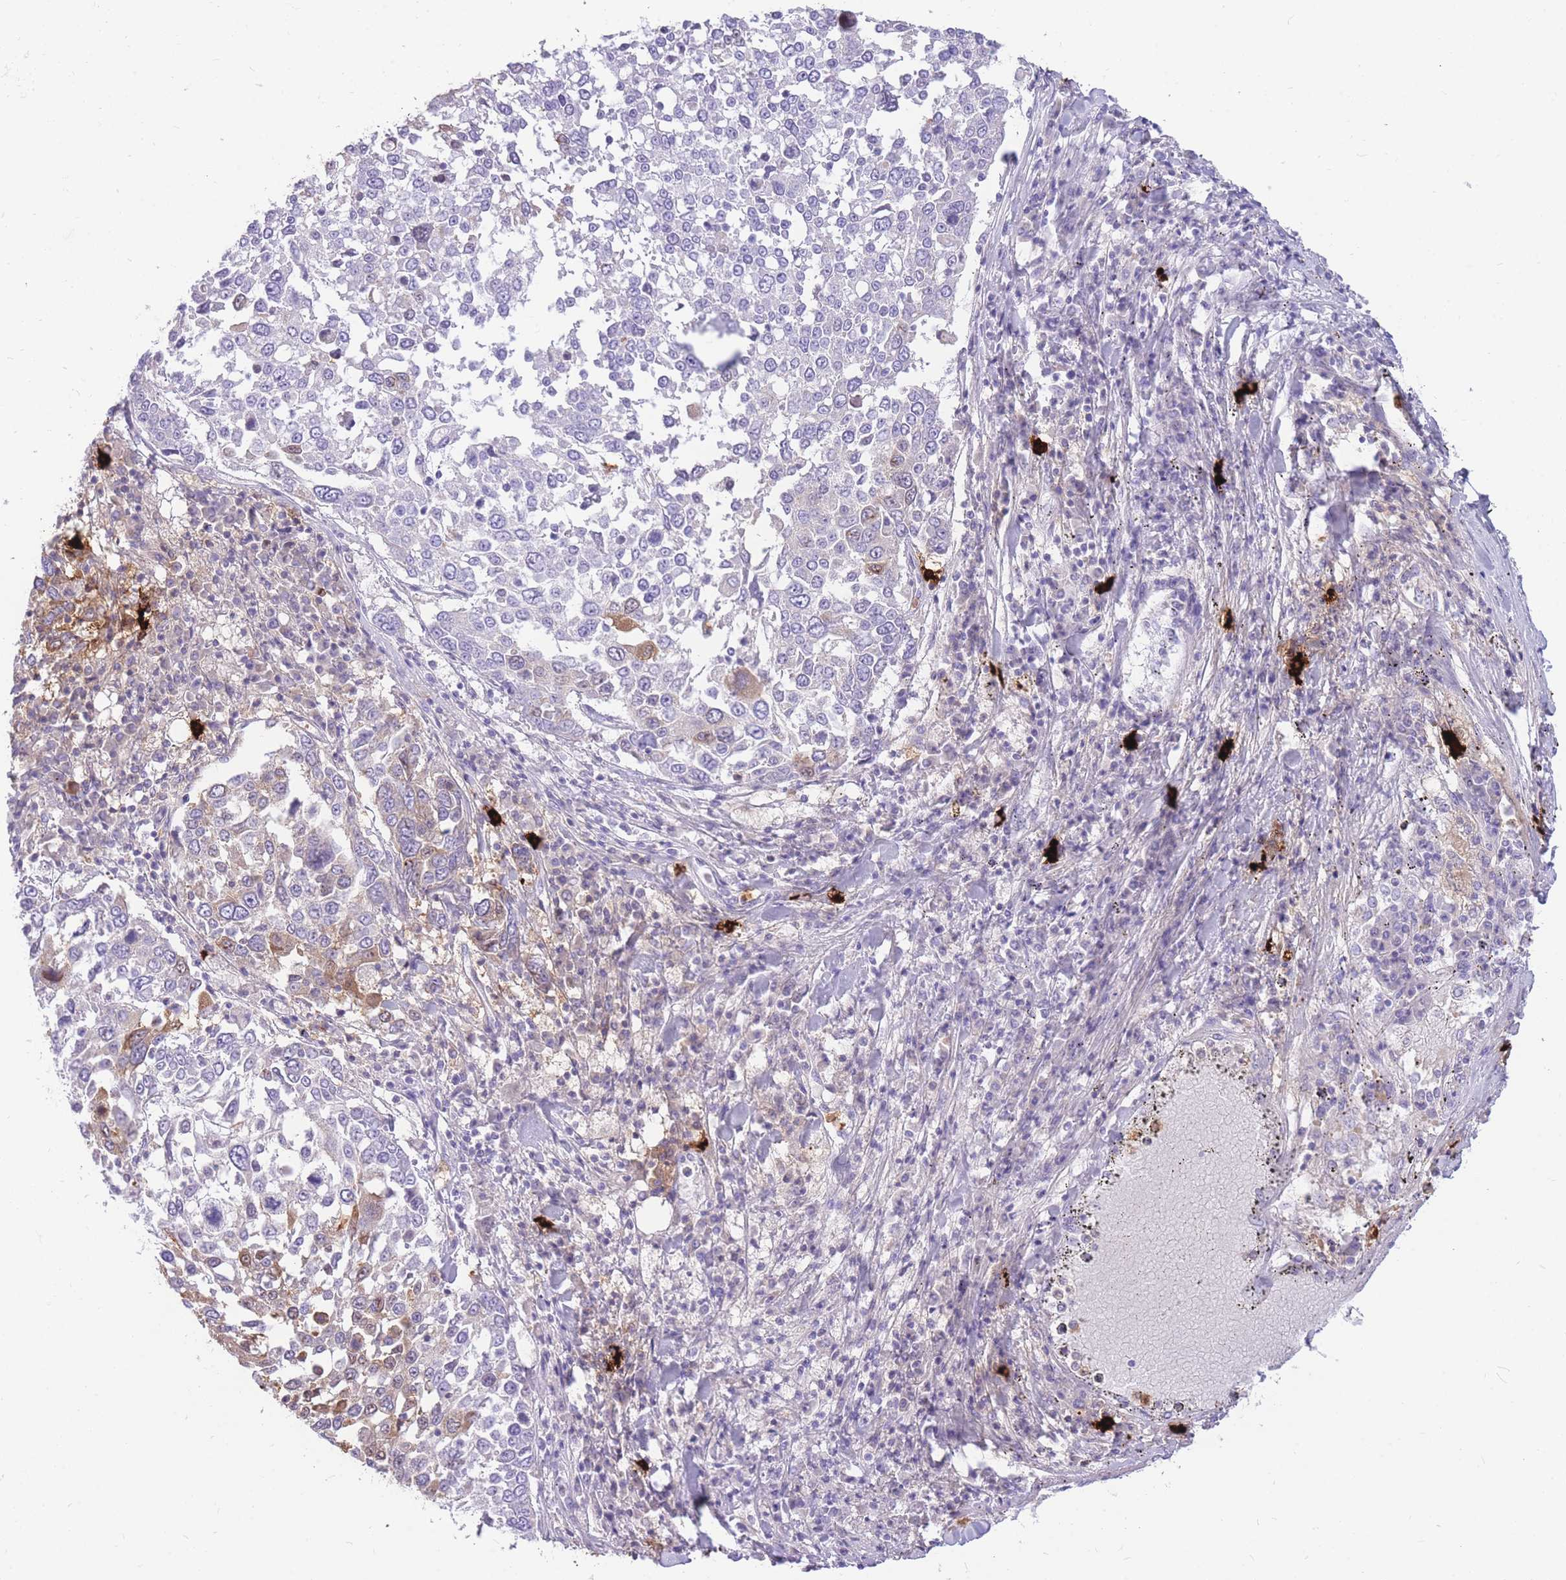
{"staining": {"intensity": "weak", "quantity": "<25%", "location": "cytoplasmic/membranous,nuclear"}, "tissue": "lung cancer", "cell_type": "Tumor cells", "image_type": "cancer", "snomed": [{"axis": "morphology", "description": "Squamous cell carcinoma, NOS"}, {"axis": "topography", "description": "Lung"}], "caption": "This is an immunohistochemistry (IHC) micrograph of human lung cancer (squamous cell carcinoma). There is no positivity in tumor cells.", "gene": "TPSAB1", "patient": {"sex": "male", "age": 65}}